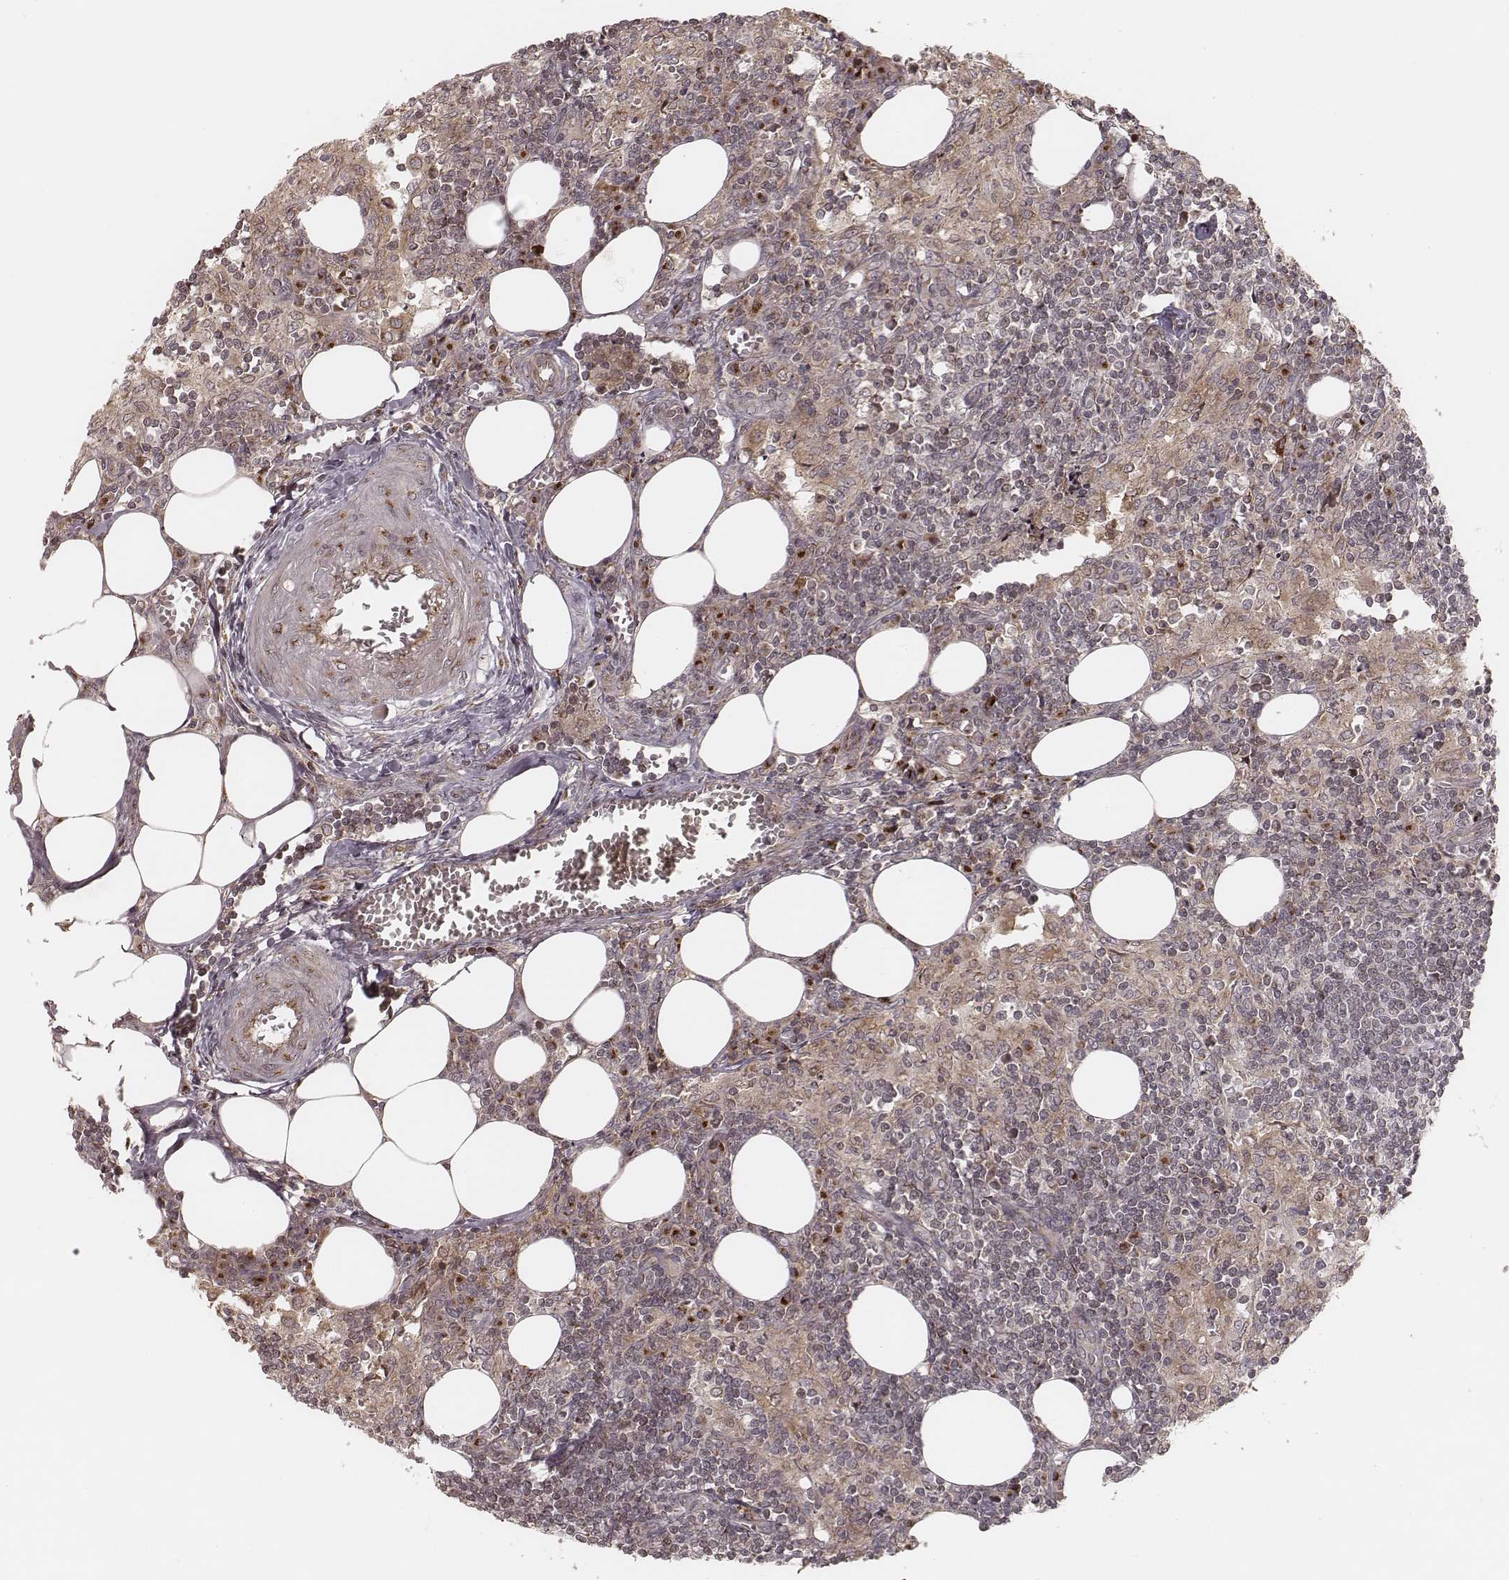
{"staining": {"intensity": "moderate", "quantity": "<25%", "location": "cytoplasmic/membranous"}, "tissue": "lymph node", "cell_type": "Germinal center cells", "image_type": "normal", "snomed": [{"axis": "morphology", "description": "Normal tissue, NOS"}, {"axis": "topography", "description": "Lymph node"}], "caption": "Immunohistochemistry of normal human lymph node reveals low levels of moderate cytoplasmic/membranous staining in about <25% of germinal center cells.", "gene": "MYO19", "patient": {"sex": "male", "age": 55}}